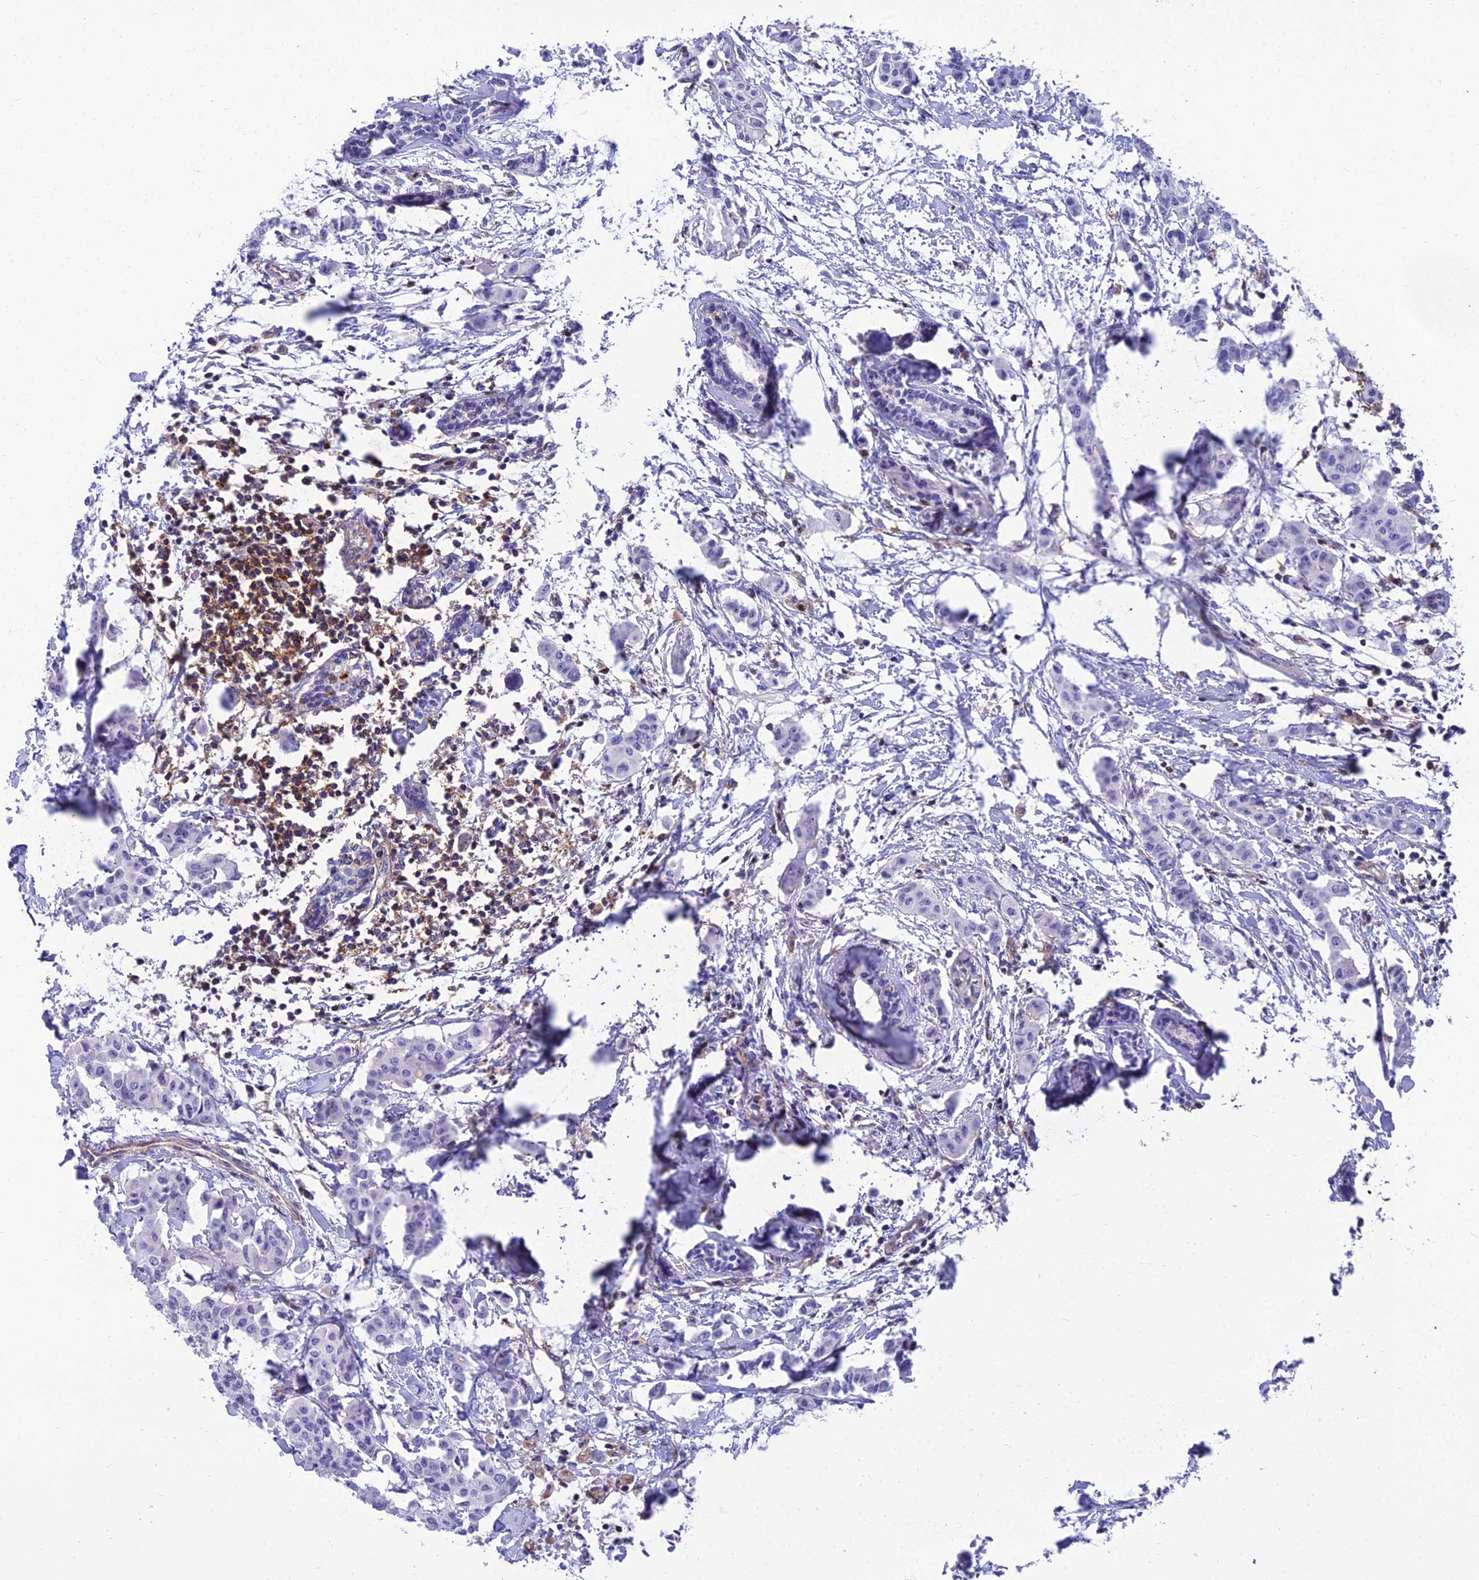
{"staining": {"intensity": "negative", "quantity": "none", "location": "none"}, "tissue": "breast cancer", "cell_type": "Tumor cells", "image_type": "cancer", "snomed": [{"axis": "morphology", "description": "Duct carcinoma"}, {"axis": "topography", "description": "Breast"}], "caption": "Immunohistochemical staining of human breast cancer demonstrates no significant expression in tumor cells.", "gene": "PPP1R18", "patient": {"sex": "female", "age": 40}}